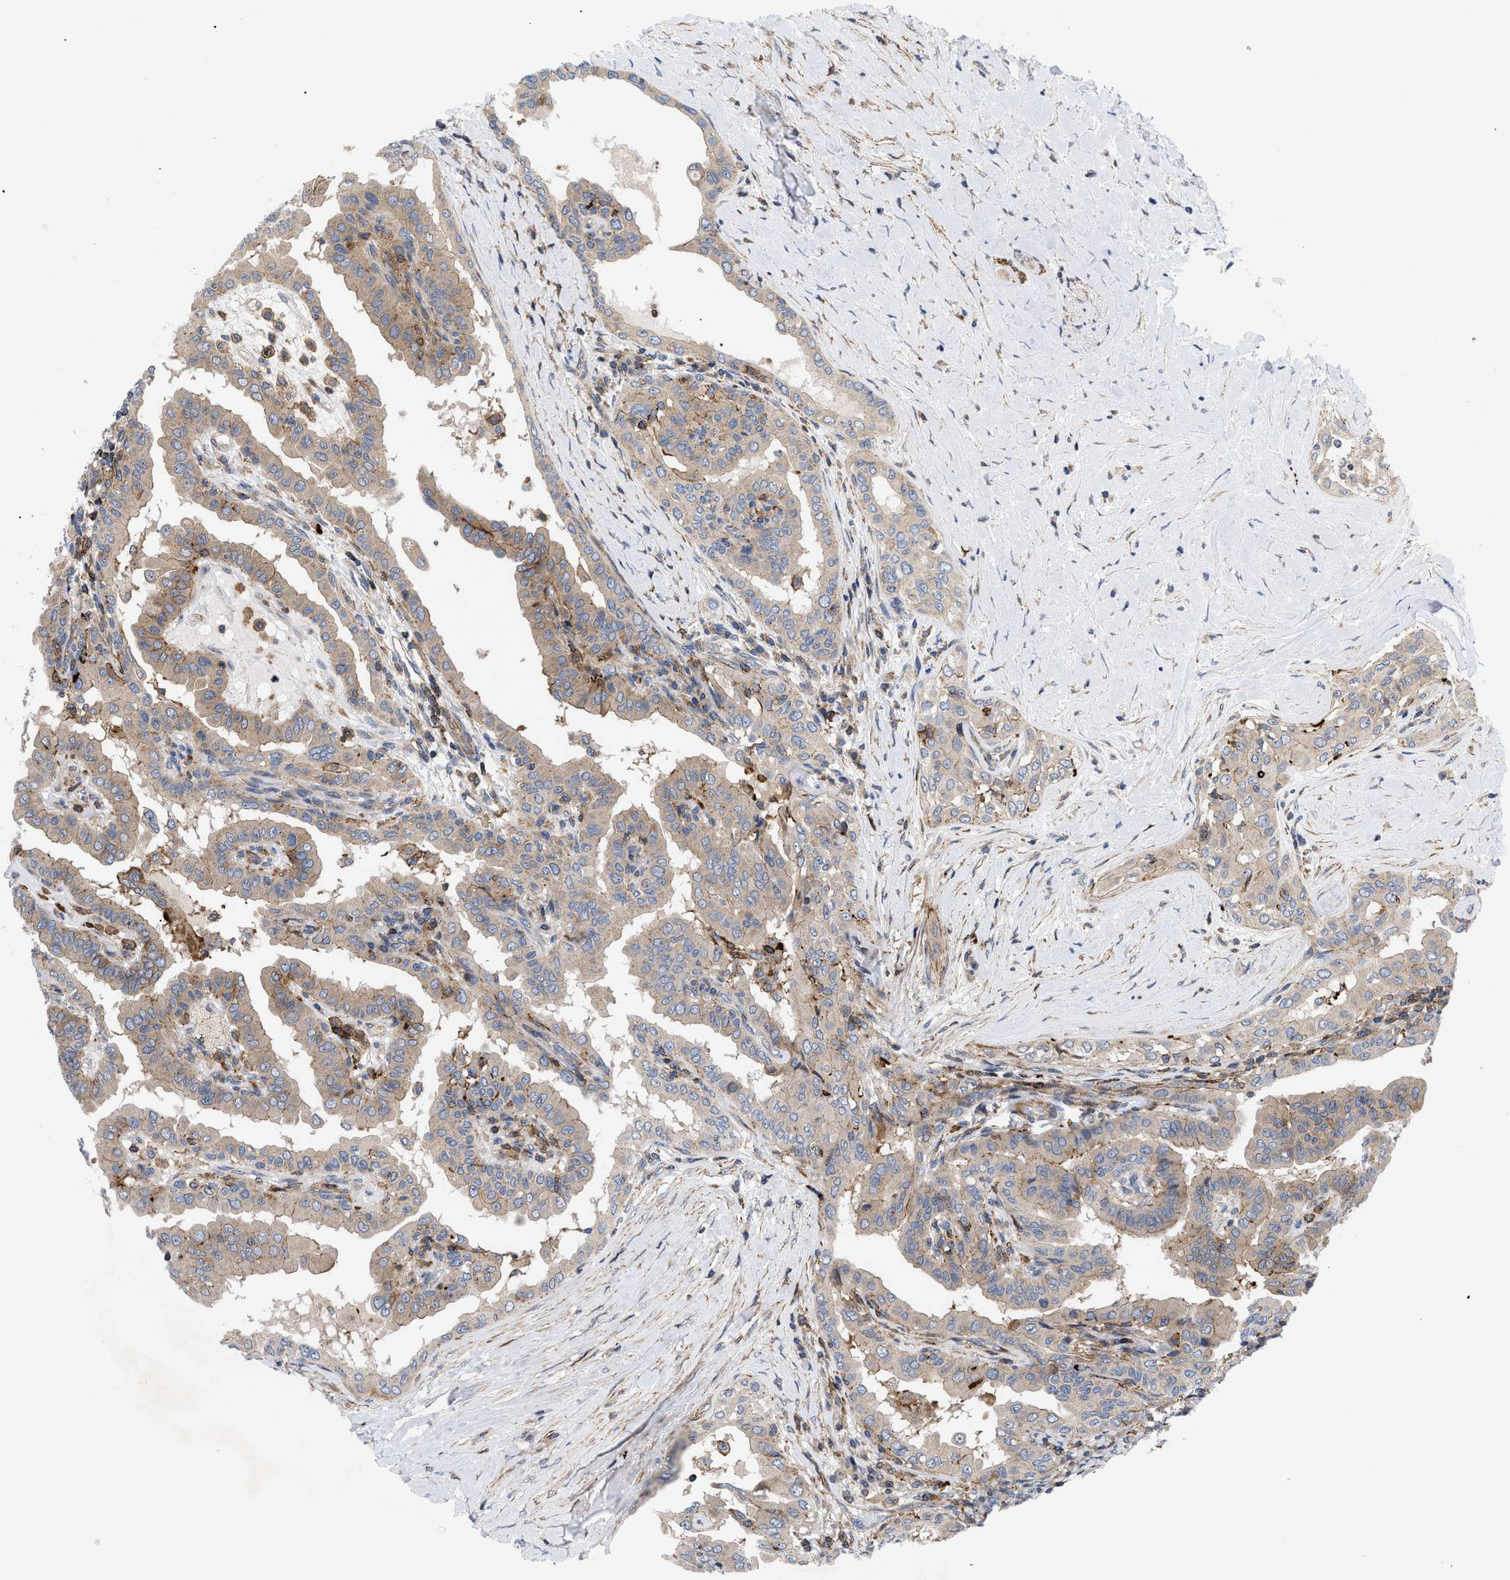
{"staining": {"intensity": "moderate", "quantity": ">75%", "location": "cytoplasmic/membranous"}, "tissue": "thyroid cancer", "cell_type": "Tumor cells", "image_type": "cancer", "snomed": [{"axis": "morphology", "description": "Papillary adenocarcinoma, NOS"}, {"axis": "topography", "description": "Thyroid gland"}], "caption": "A high-resolution histopathology image shows immunohistochemistry (IHC) staining of thyroid papillary adenocarcinoma, which shows moderate cytoplasmic/membranous staining in approximately >75% of tumor cells. The protein of interest is stained brown, and the nuclei are stained in blue (DAB (3,3'-diaminobenzidine) IHC with brightfield microscopy, high magnification).", "gene": "SPAST", "patient": {"sex": "male", "age": 33}}